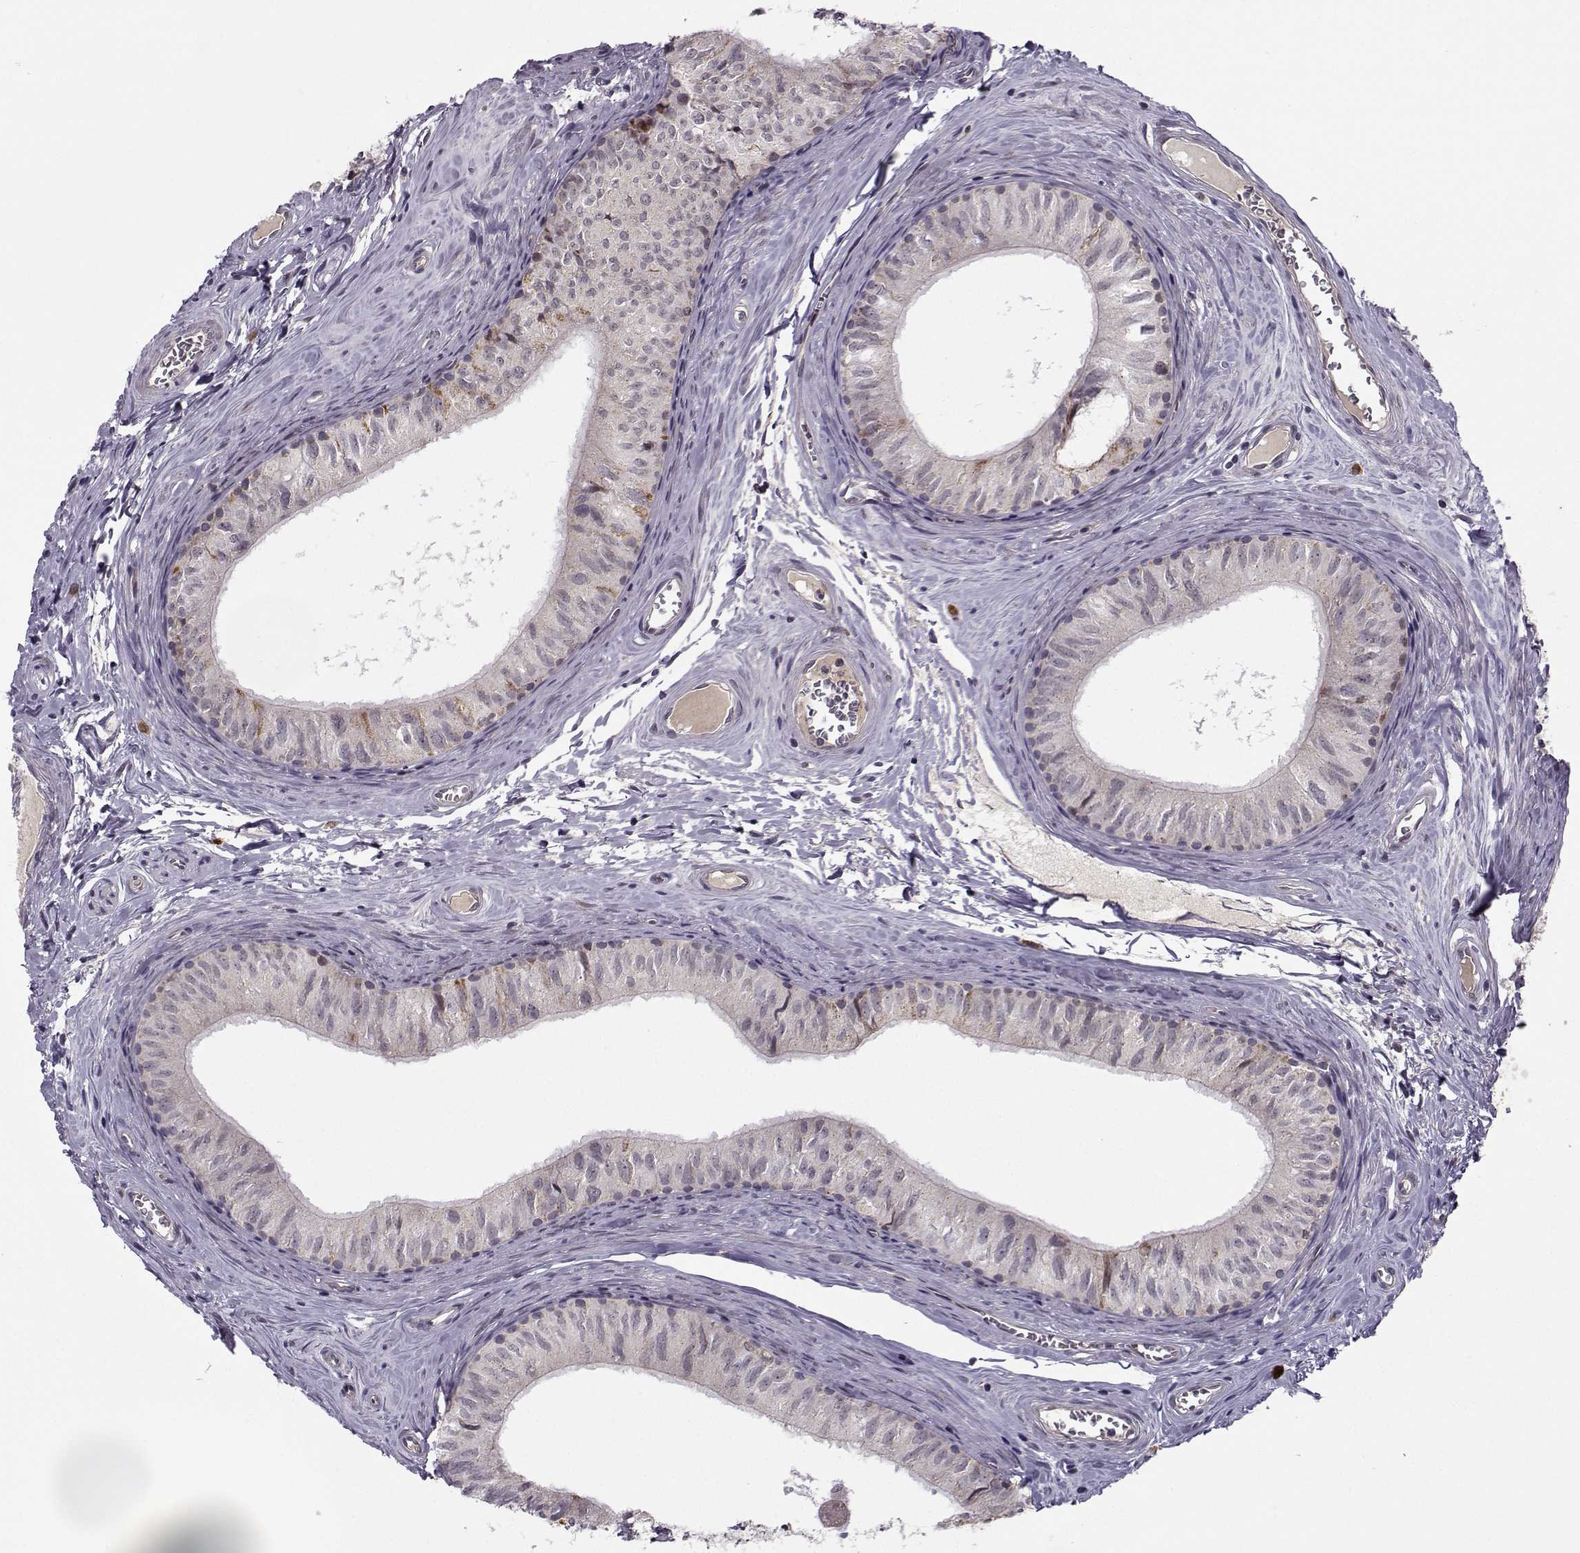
{"staining": {"intensity": "moderate", "quantity": "<25%", "location": "cytoplasmic/membranous"}, "tissue": "epididymis", "cell_type": "Glandular cells", "image_type": "normal", "snomed": [{"axis": "morphology", "description": "Normal tissue, NOS"}, {"axis": "topography", "description": "Epididymis"}], "caption": "Protein analysis of normal epididymis displays moderate cytoplasmic/membranous expression in approximately <25% of glandular cells.", "gene": "NECAB3", "patient": {"sex": "male", "age": 52}}